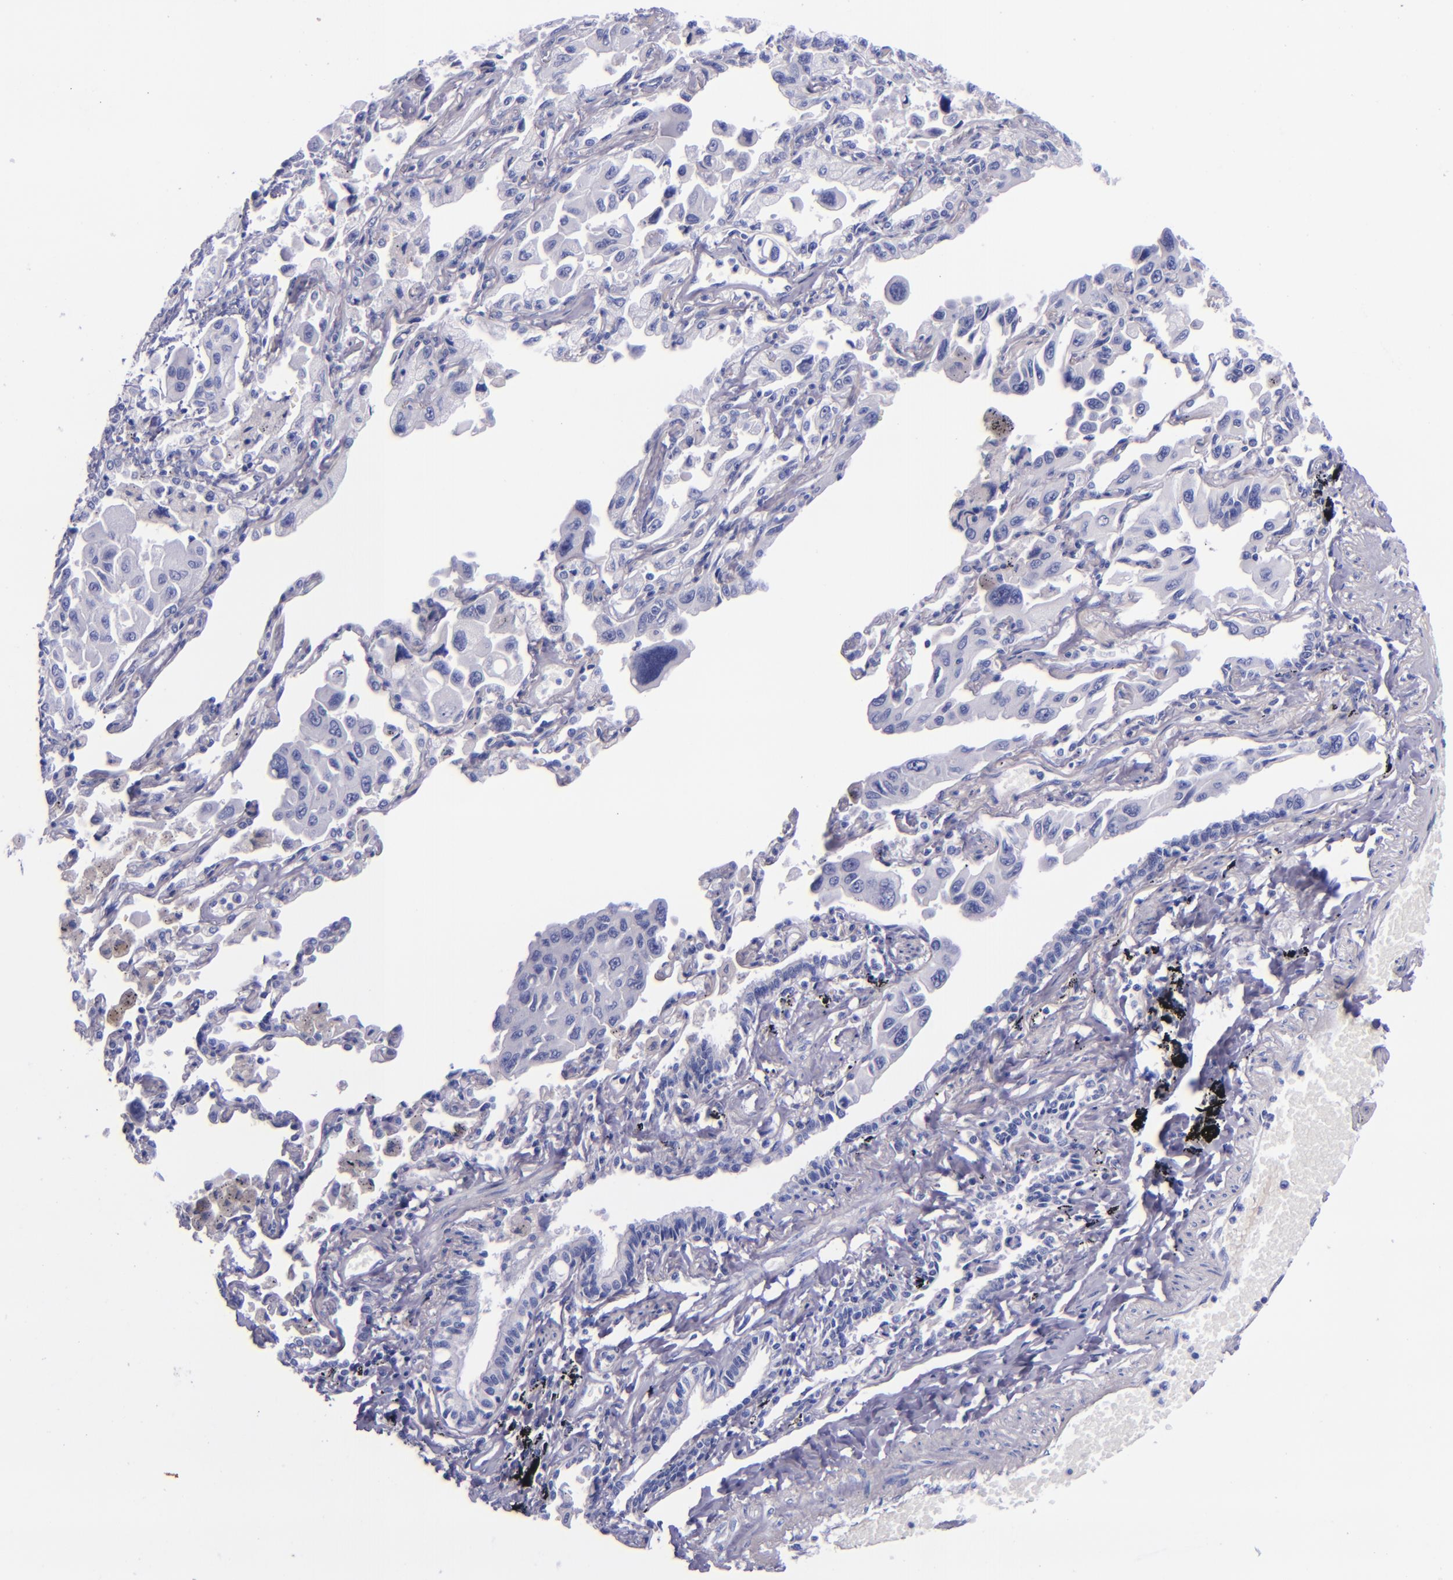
{"staining": {"intensity": "negative", "quantity": "none", "location": "none"}, "tissue": "lung cancer", "cell_type": "Tumor cells", "image_type": "cancer", "snomed": [{"axis": "morphology", "description": "Adenocarcinoma, NOS"}, {"axis": "topography", "description": "Lung"}], "caption": "This is a photomicrograph of immunohistochemistry (IHC) staining of lung cancer, which shows no positivity in tumor cells.", "gene": "LAG3", "patient": {"sex": "male", "age": 64}}